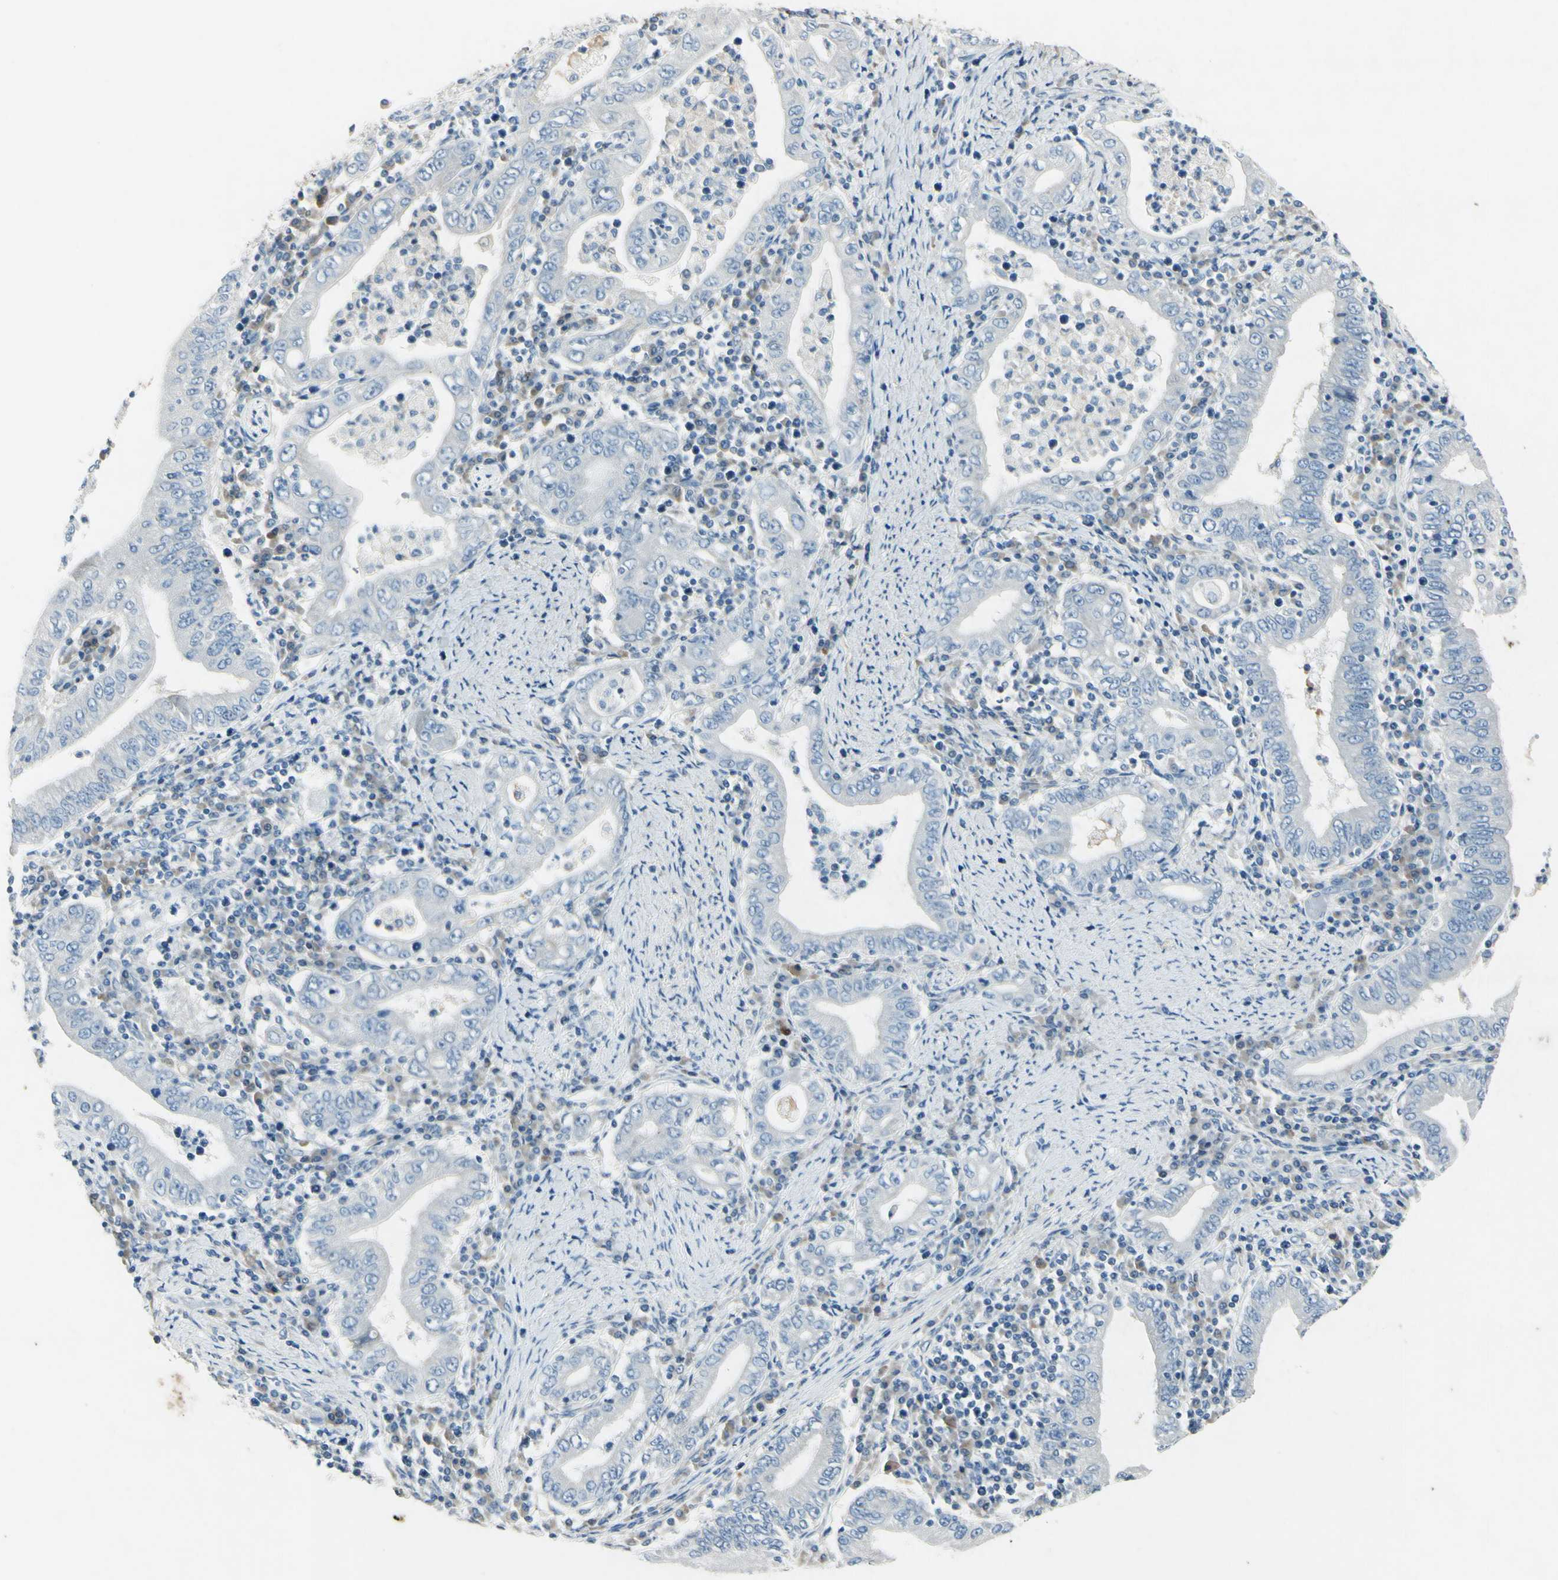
{"staining": {"intensity": "negative", "quantity": "none", "location": "none"}, "tissue": "stomach cancer", "cell_type": "Tumor cells", "image_type": "cancer", "snomed": [{"axis": "morphology", "description": "Normal tissue, NOS"}, {"axis": "morphology", "description": "Adenocarcinoma, NOS"}, {"axis": "topography", "description": "Esophagus"}, {"axis": "topography", "description": "Stomach, upper"}, {"axis": "topography", "description": "Peripheral nerve tissue"}], "caption": "An IHC photomicrograph of stomach adenocarcinoma is shown. There is no staining in tumor cells of stomach adenocarcinoma.", "gene": "SNAP91", "patient": {"sex": "male", "age": 62}}